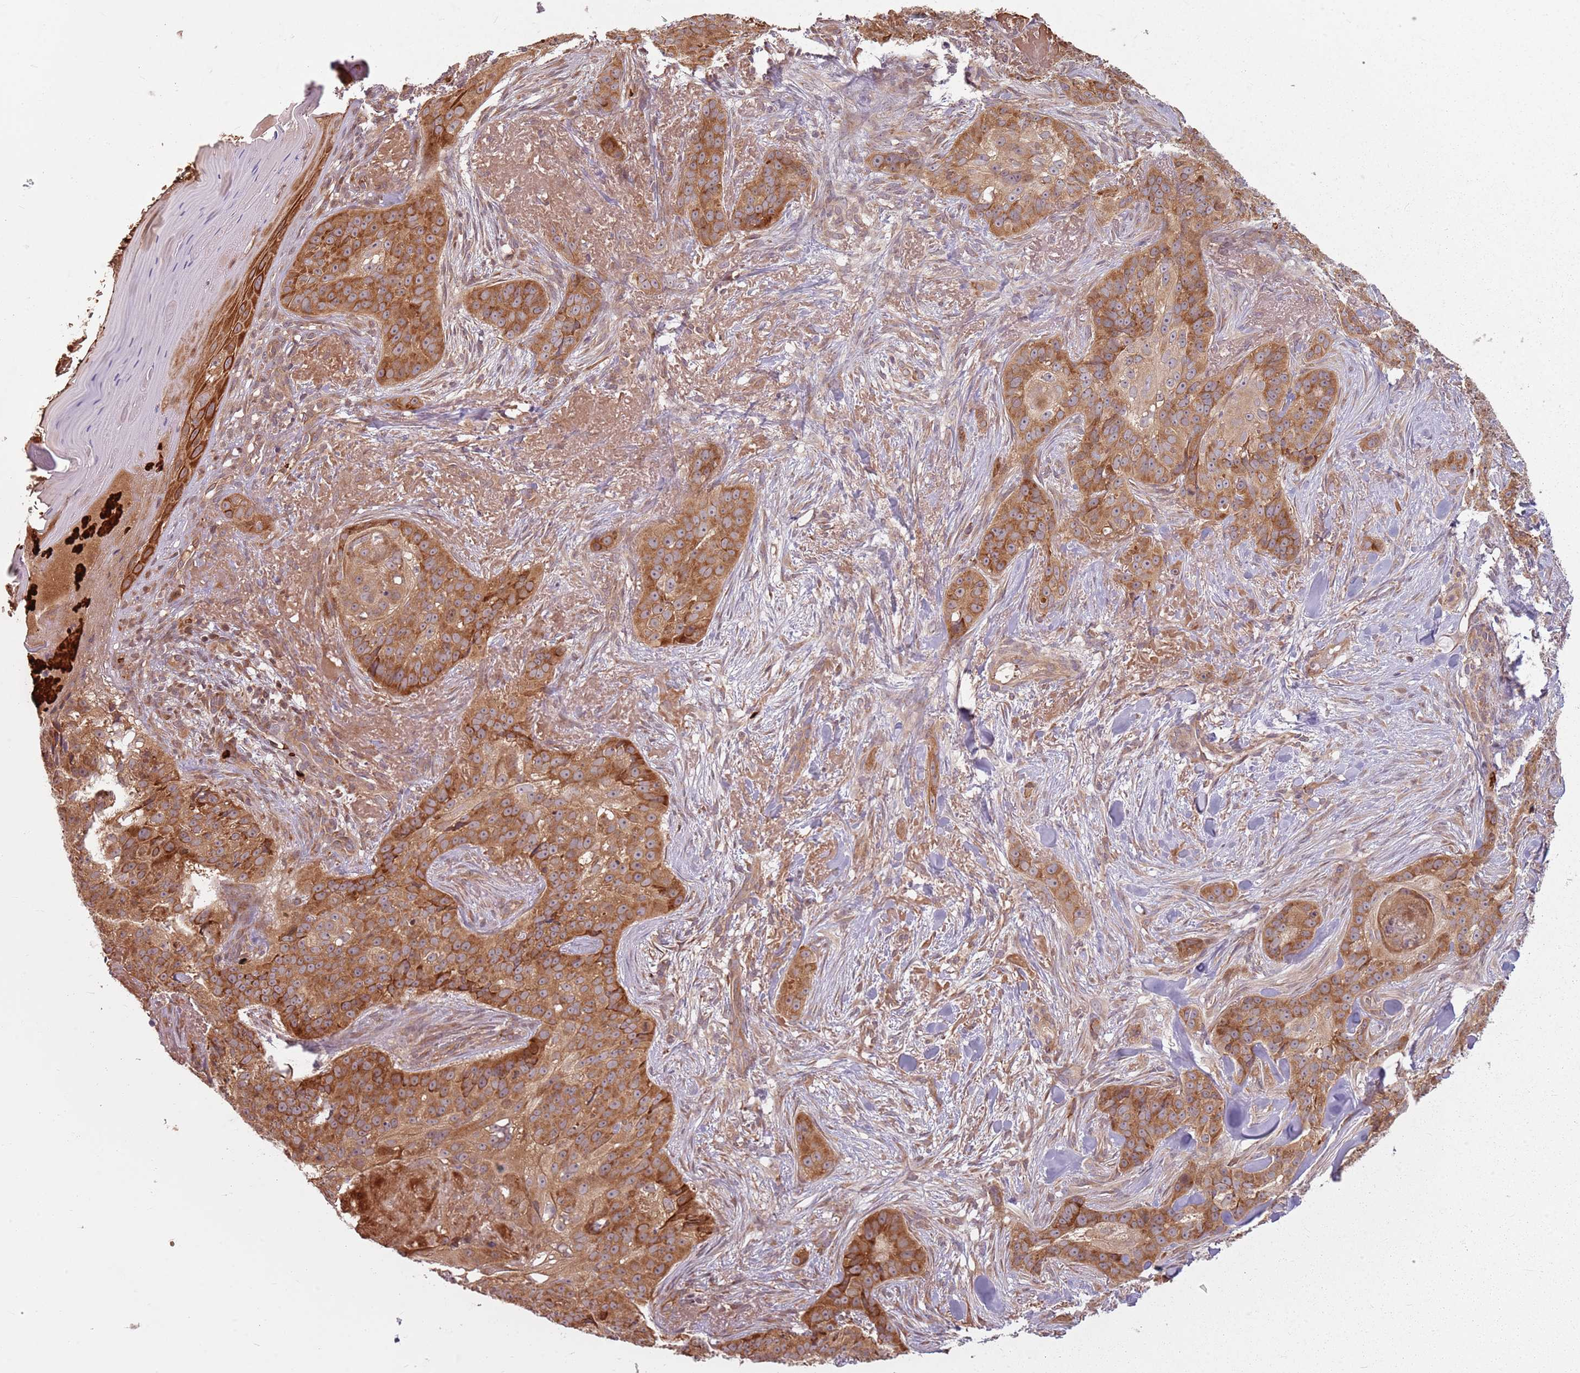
{"staining": {"intensity": "strong", "quantity": ">75%", "location": "cytoplasmic/membranous"}, "tissue": "skin cancer", "cell_type": "Tumor cells", "image_type": "cancer", "snomed": [{"axis": "morphology", "description": "Basal cell carcinoma"}, {"axis": "topography", "description": "Skin"}], "caption": "Human skin cancer stained for a protein (brown) reveals strong cytoplasmic/membranous positive positivity in approximately >75% of tumor cells.", "gene": "HSPA14", "patient": {"sex": "female", "age": 92}}